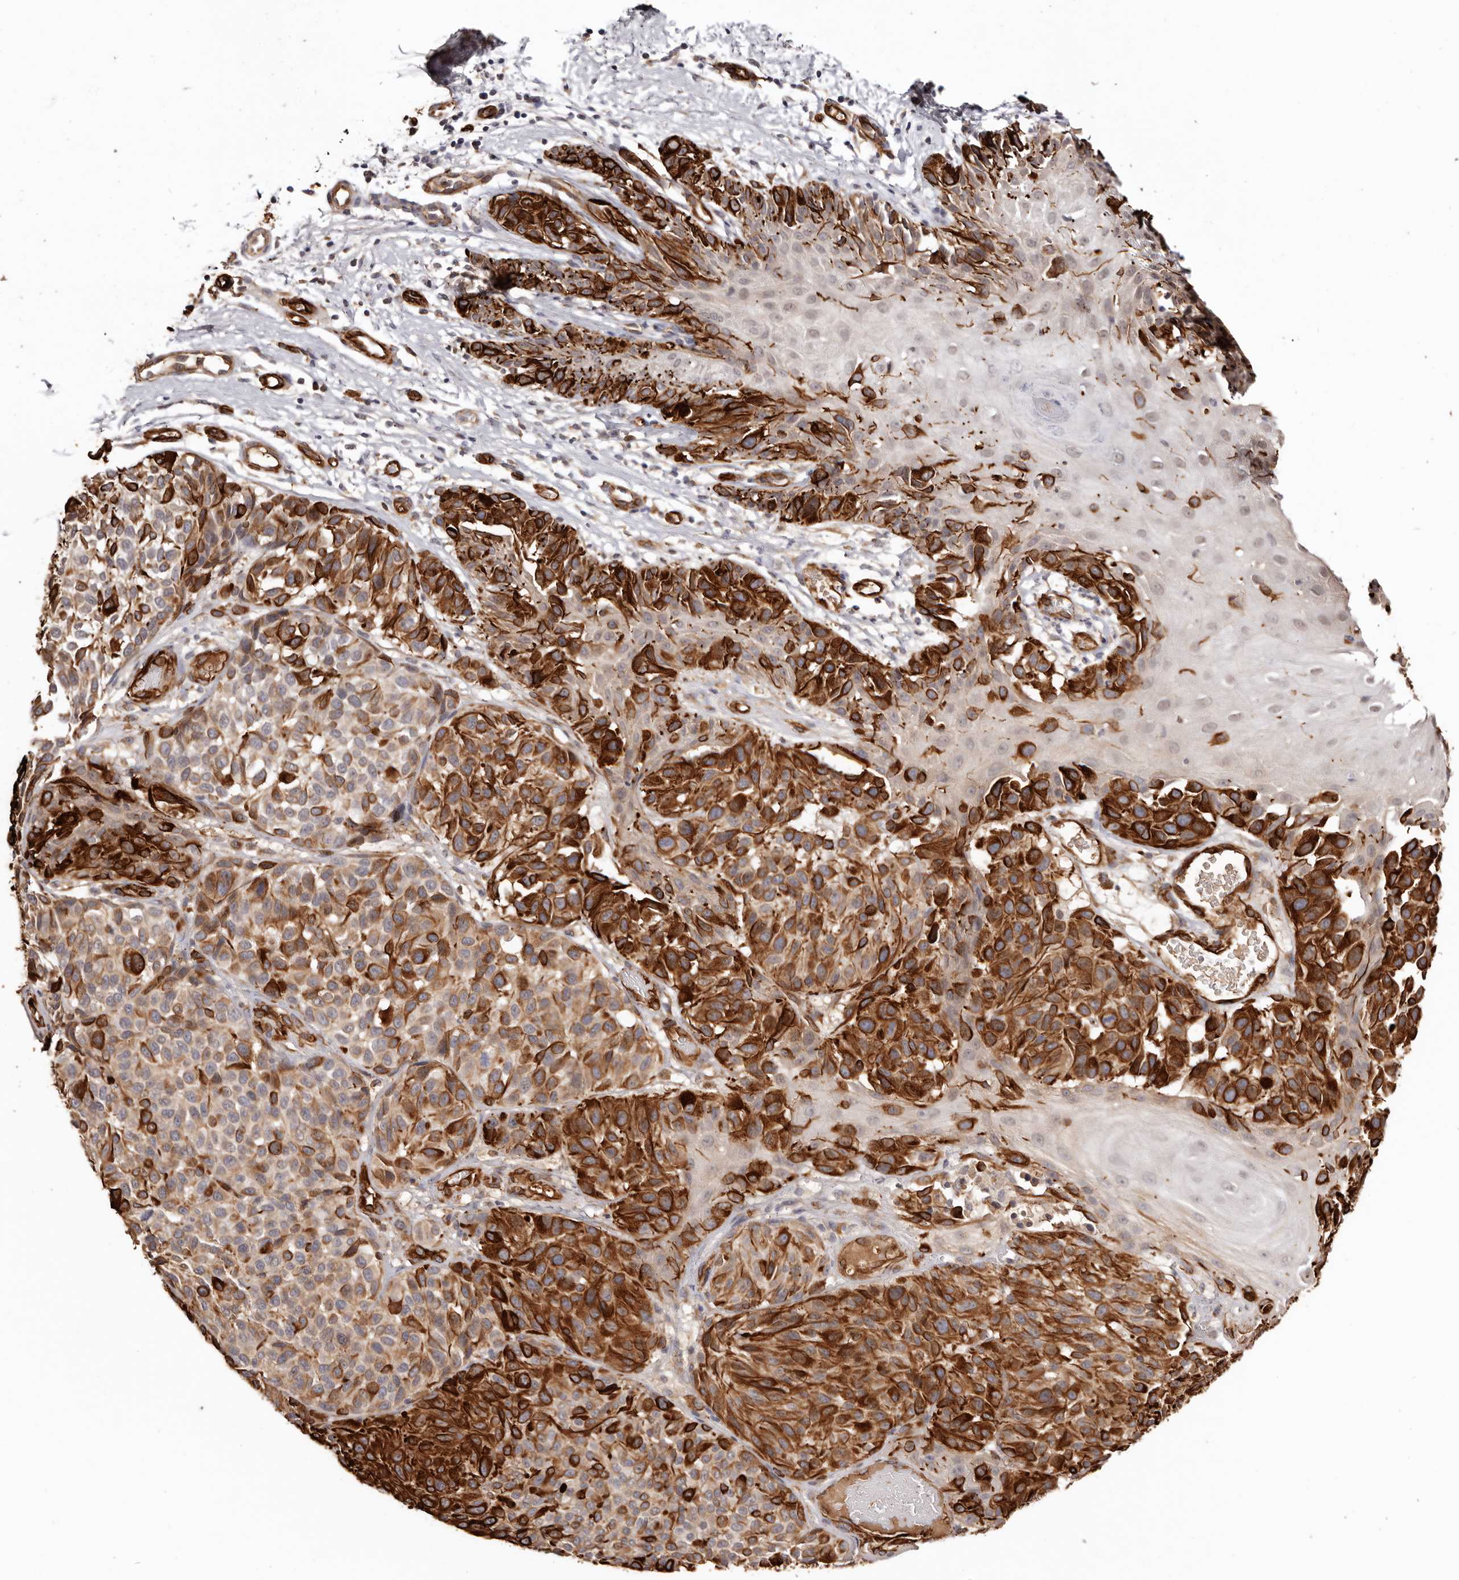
{"staining": {"intensity": "strong", "quantity": ">75%", "location": "cytoplasmic/membranous"}, "tissue": "melanoma", "cell_type": "Tumor cells", "image_type": "cancer", "snomed": [{"axis": "morphology", "description": "Malignant melanoma, NOS"}, {"axis": "topography", "description": "Skin"}], "caption": "Melanoma stained with immunohistochemistry (IHC) demonstrates strong cytoplasmic/membranous expression in approximately >75% of tumor cells.", "gene": "ZNF557", "patient": {"sex": "male", "age": 83}}